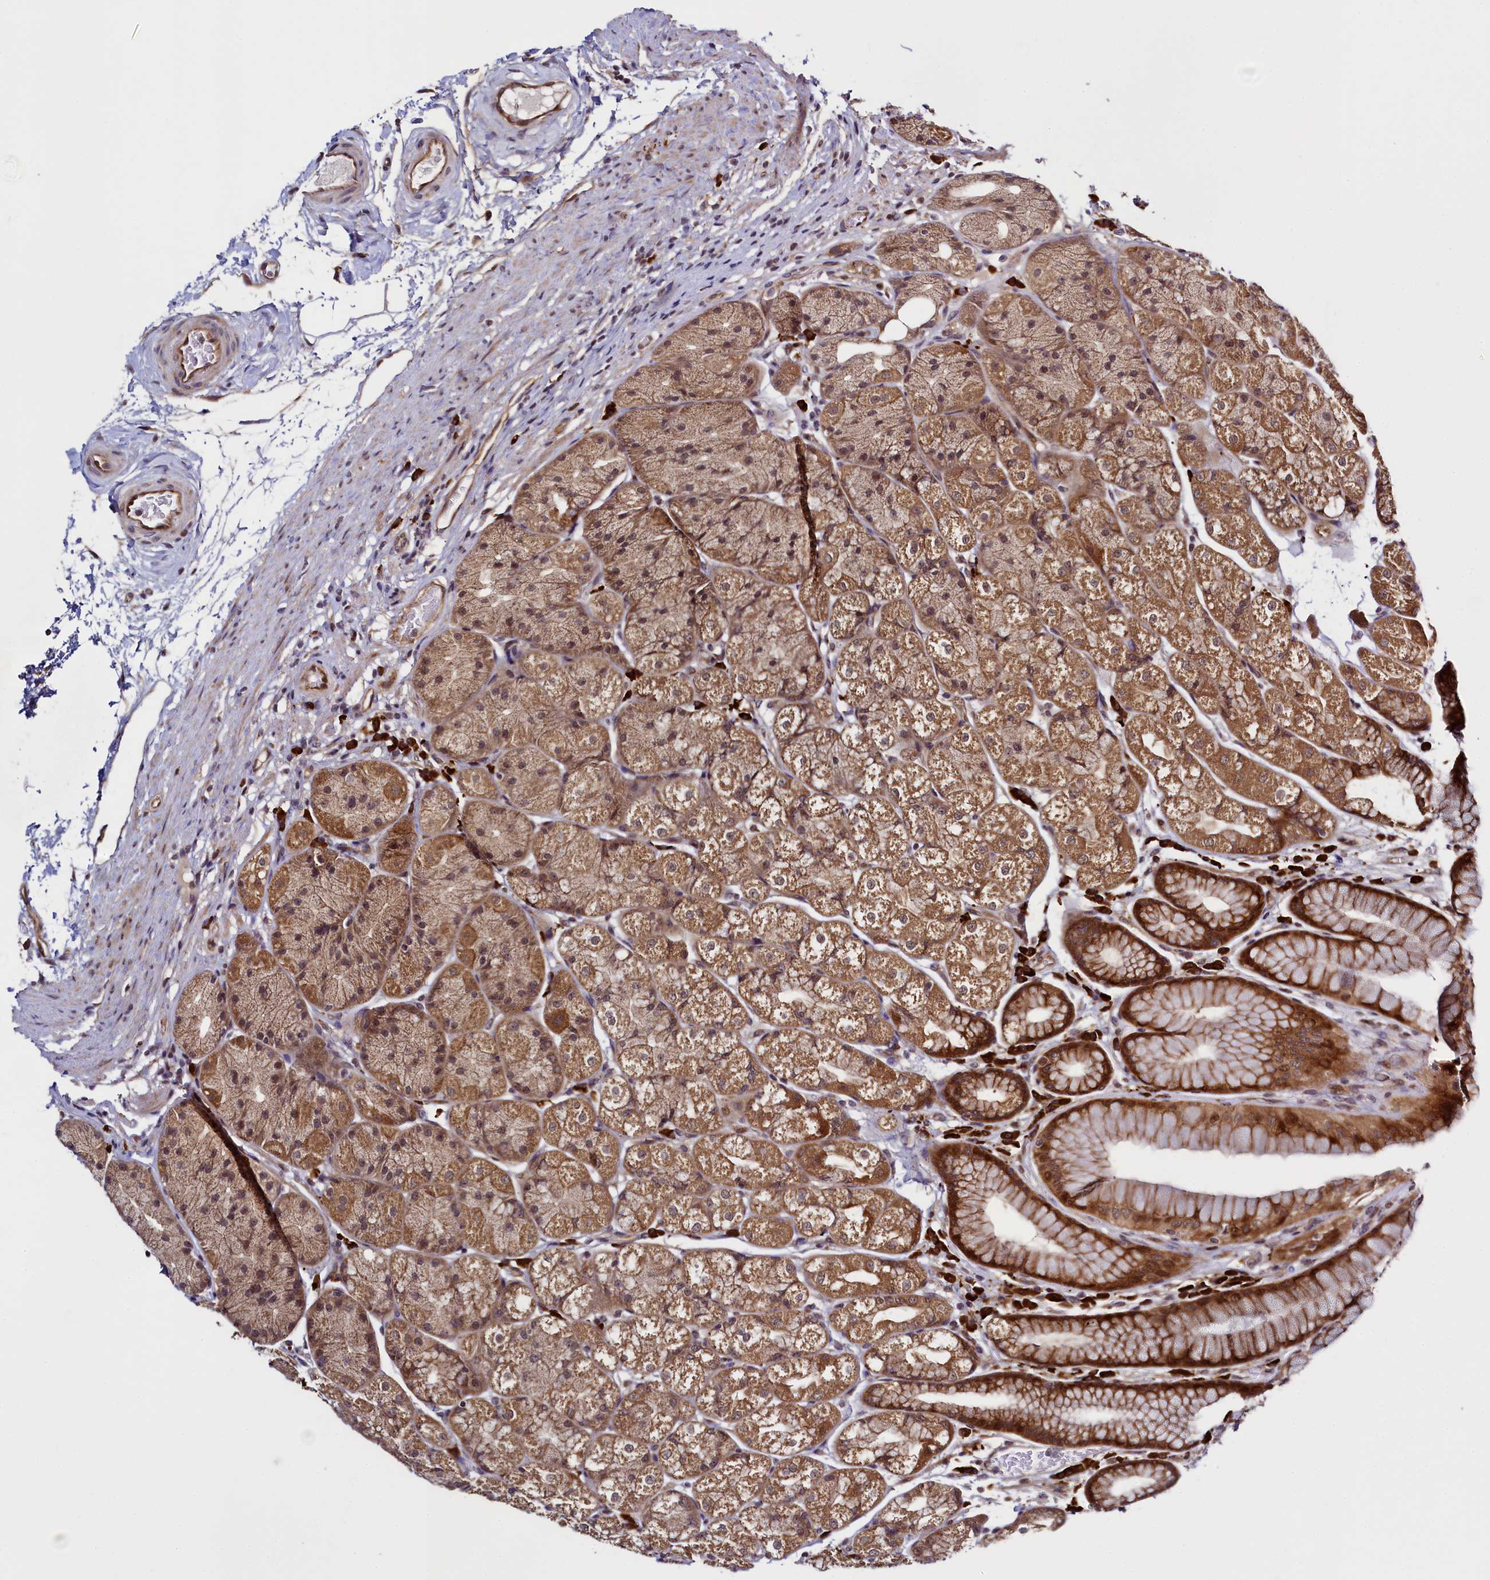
{"staining": {"intensity": "strong", "quantity": ">75%", "location": "cytoplasmic/membranous"}, "tissue": "stomach", "cell_type": "Glandular cells", "image_type": "normal", "snomed": [{"axis": "morphology", "description": "Normal tissue, NOS"}, {"axis": "topography", "description": "Stomach"}], "caption": "Immunohistochemical staining of normal stomach demonstrates >75% levels of strong cytoplasmic/membranous protein expression in about >75% of glandular cells. (DAB = brown stain, brightfield microscopy at high magnification).", "gene": "RBFA", "patient": {"sex": "male", "age": 57}}